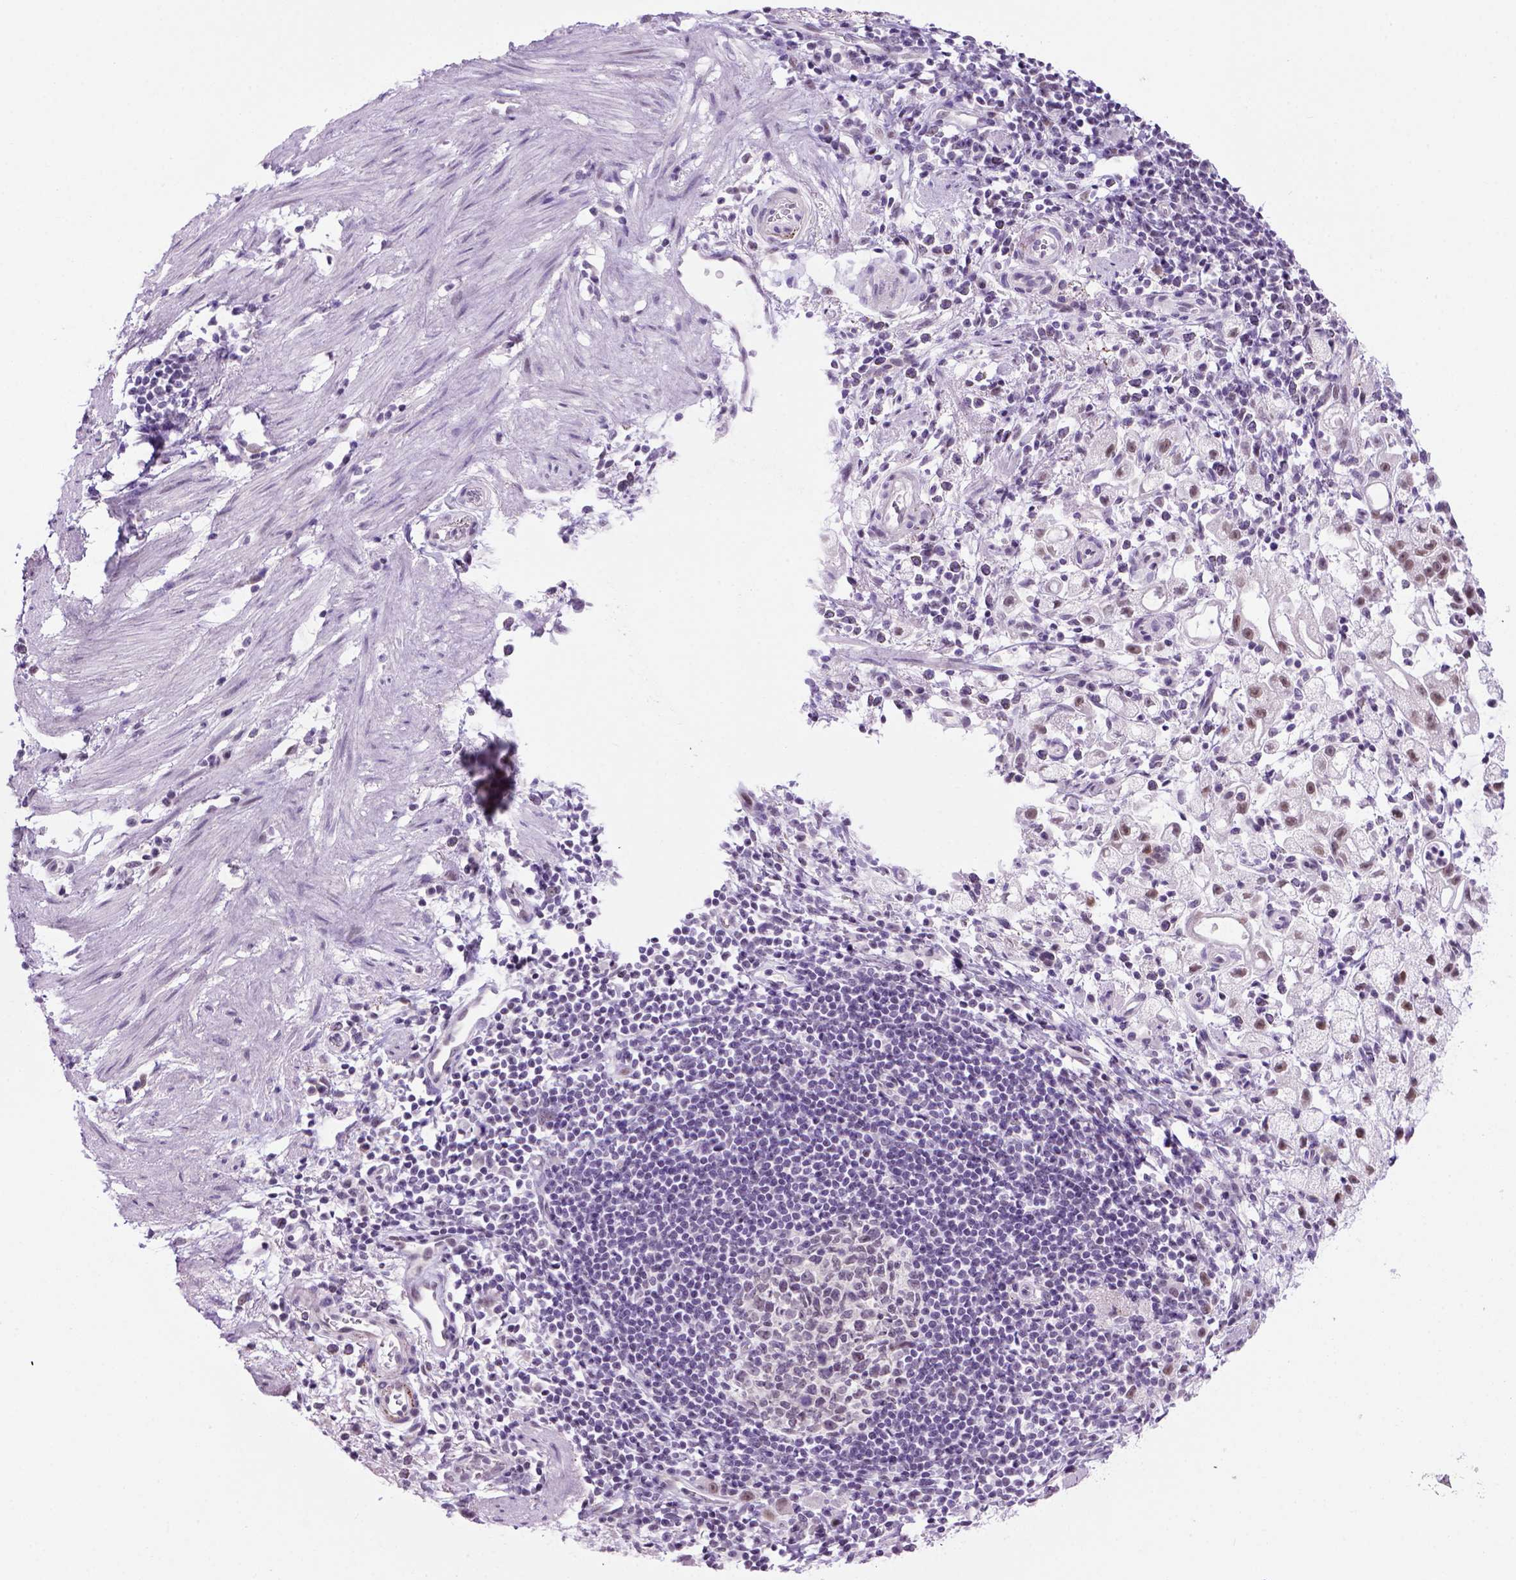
{"staining": {"intensity": "moderate", "quantity": "25%-75%", "location": "nuclear"}, "tissue": "stomach cancer", "cell_type": "Tumor cells", "image_type": "cancer", "snomed": [{"axis": "morphology", "description": "Adenocarcinoma, NOS"}, {"axis": "topography", "description": "Stomach"}], "caption": "The micrograph displays staining of stomach cancer (adenocarcinoma), revealing moderate nuclear protein staining (brown color) within tumor cells. (DAB = brown stain, brightfield microscopy at high magnification).", "gene": "TBPL1", "patient": {"sex": "male", "age": 58}}